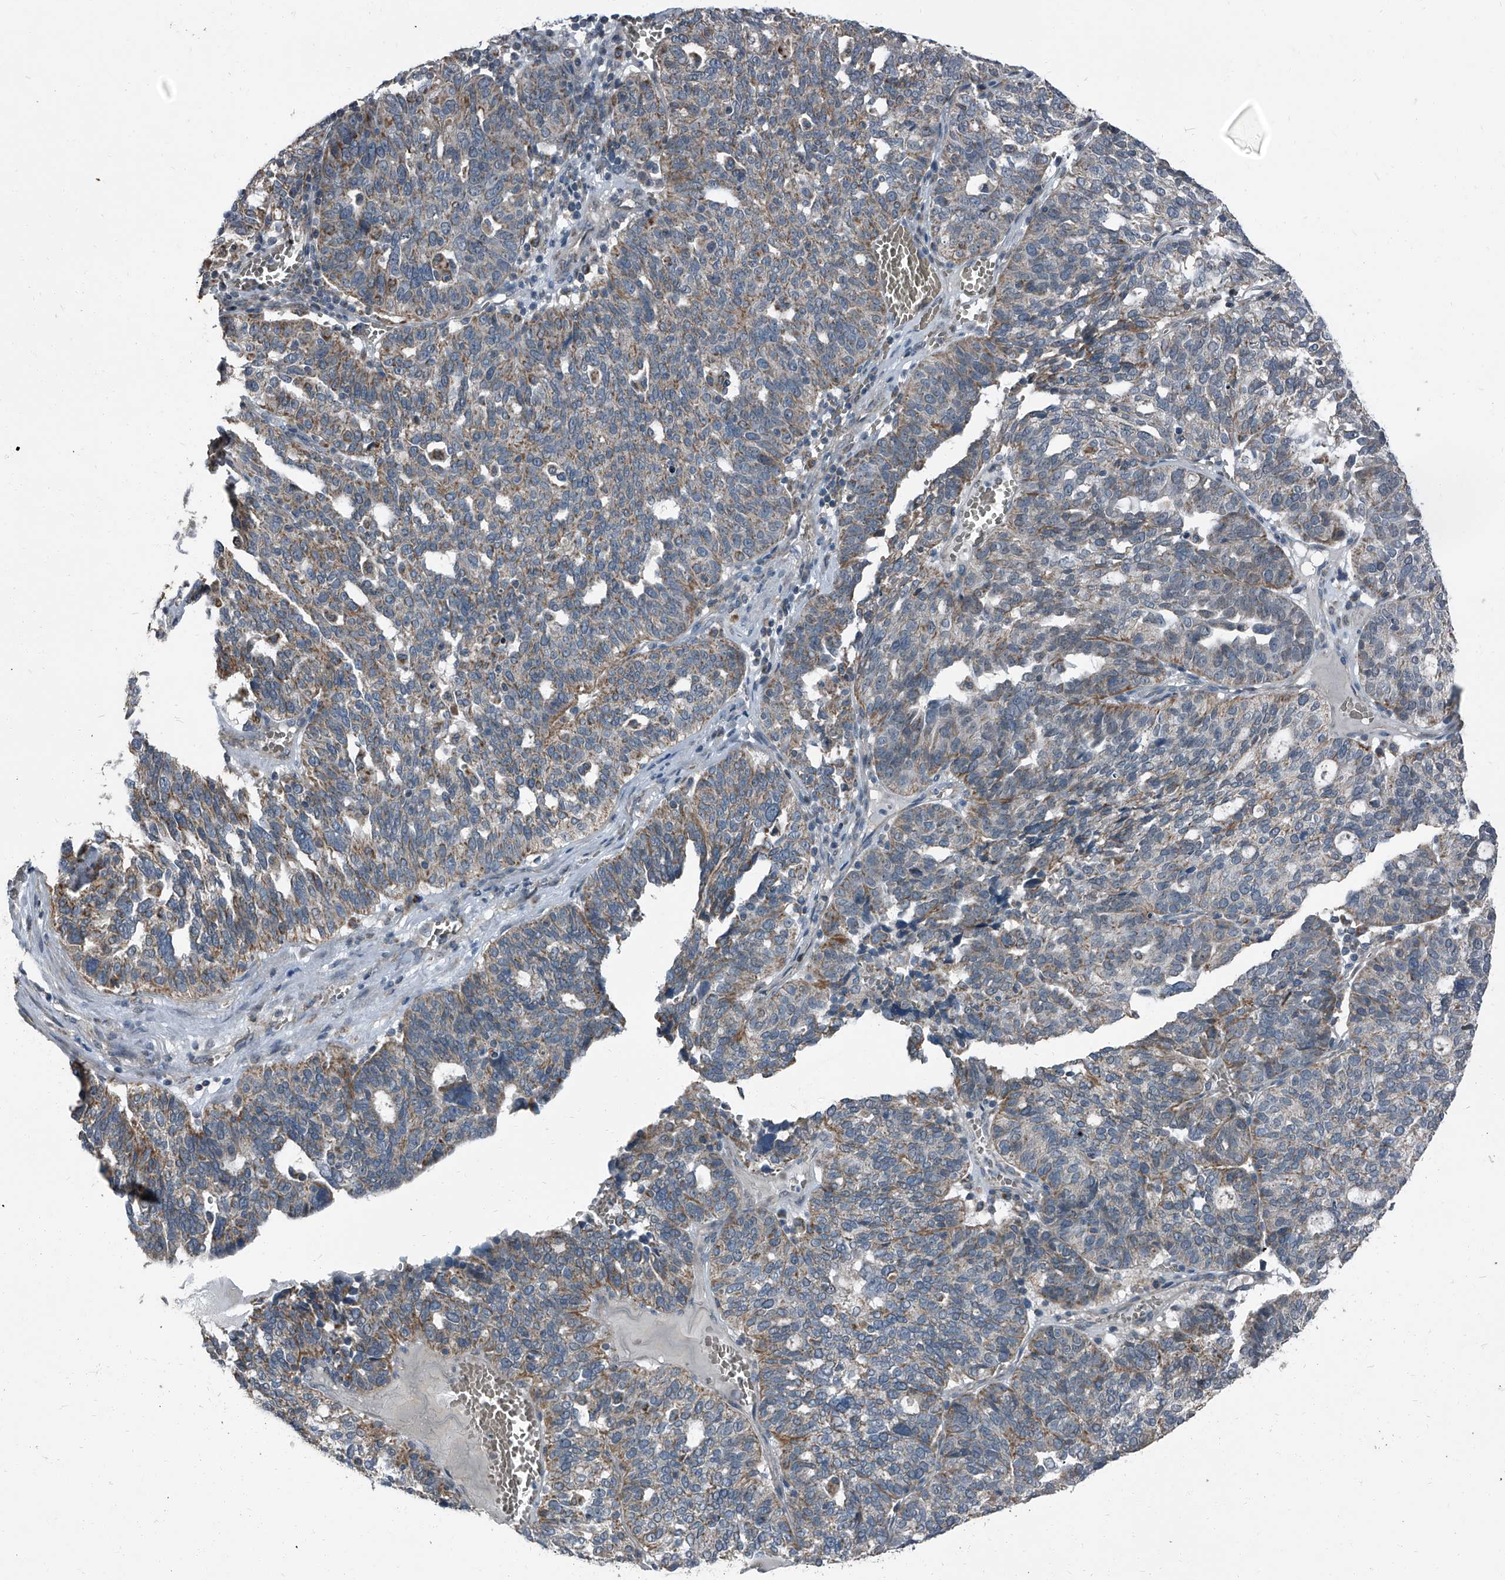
{"staining": {"intensity": "moderate", "quantity": "<25%", "location": "cytoplasmic/membranous"}, "tissue": "ovarian cancer", "cell_type": "Tumor cells", "image_type": "cancer", "snomed": [{"axis": "morphology", "description": "Cystadenocarcinoma, serous, NOS"}, {"axis": "topography", "description": "Ovary"}], "caption": "Immunohistochemistry (IHC) (DAB (3,3'-diaminobenzidine)) staining of ovarian cancer (serous cystadenocarcinoma) exhibits moderate cytoplasmic/membranous protein staining in approximately <25% of tumor cells.", "gene": "CHRNA7", "patient": {"sex": "female", "age": 59}}